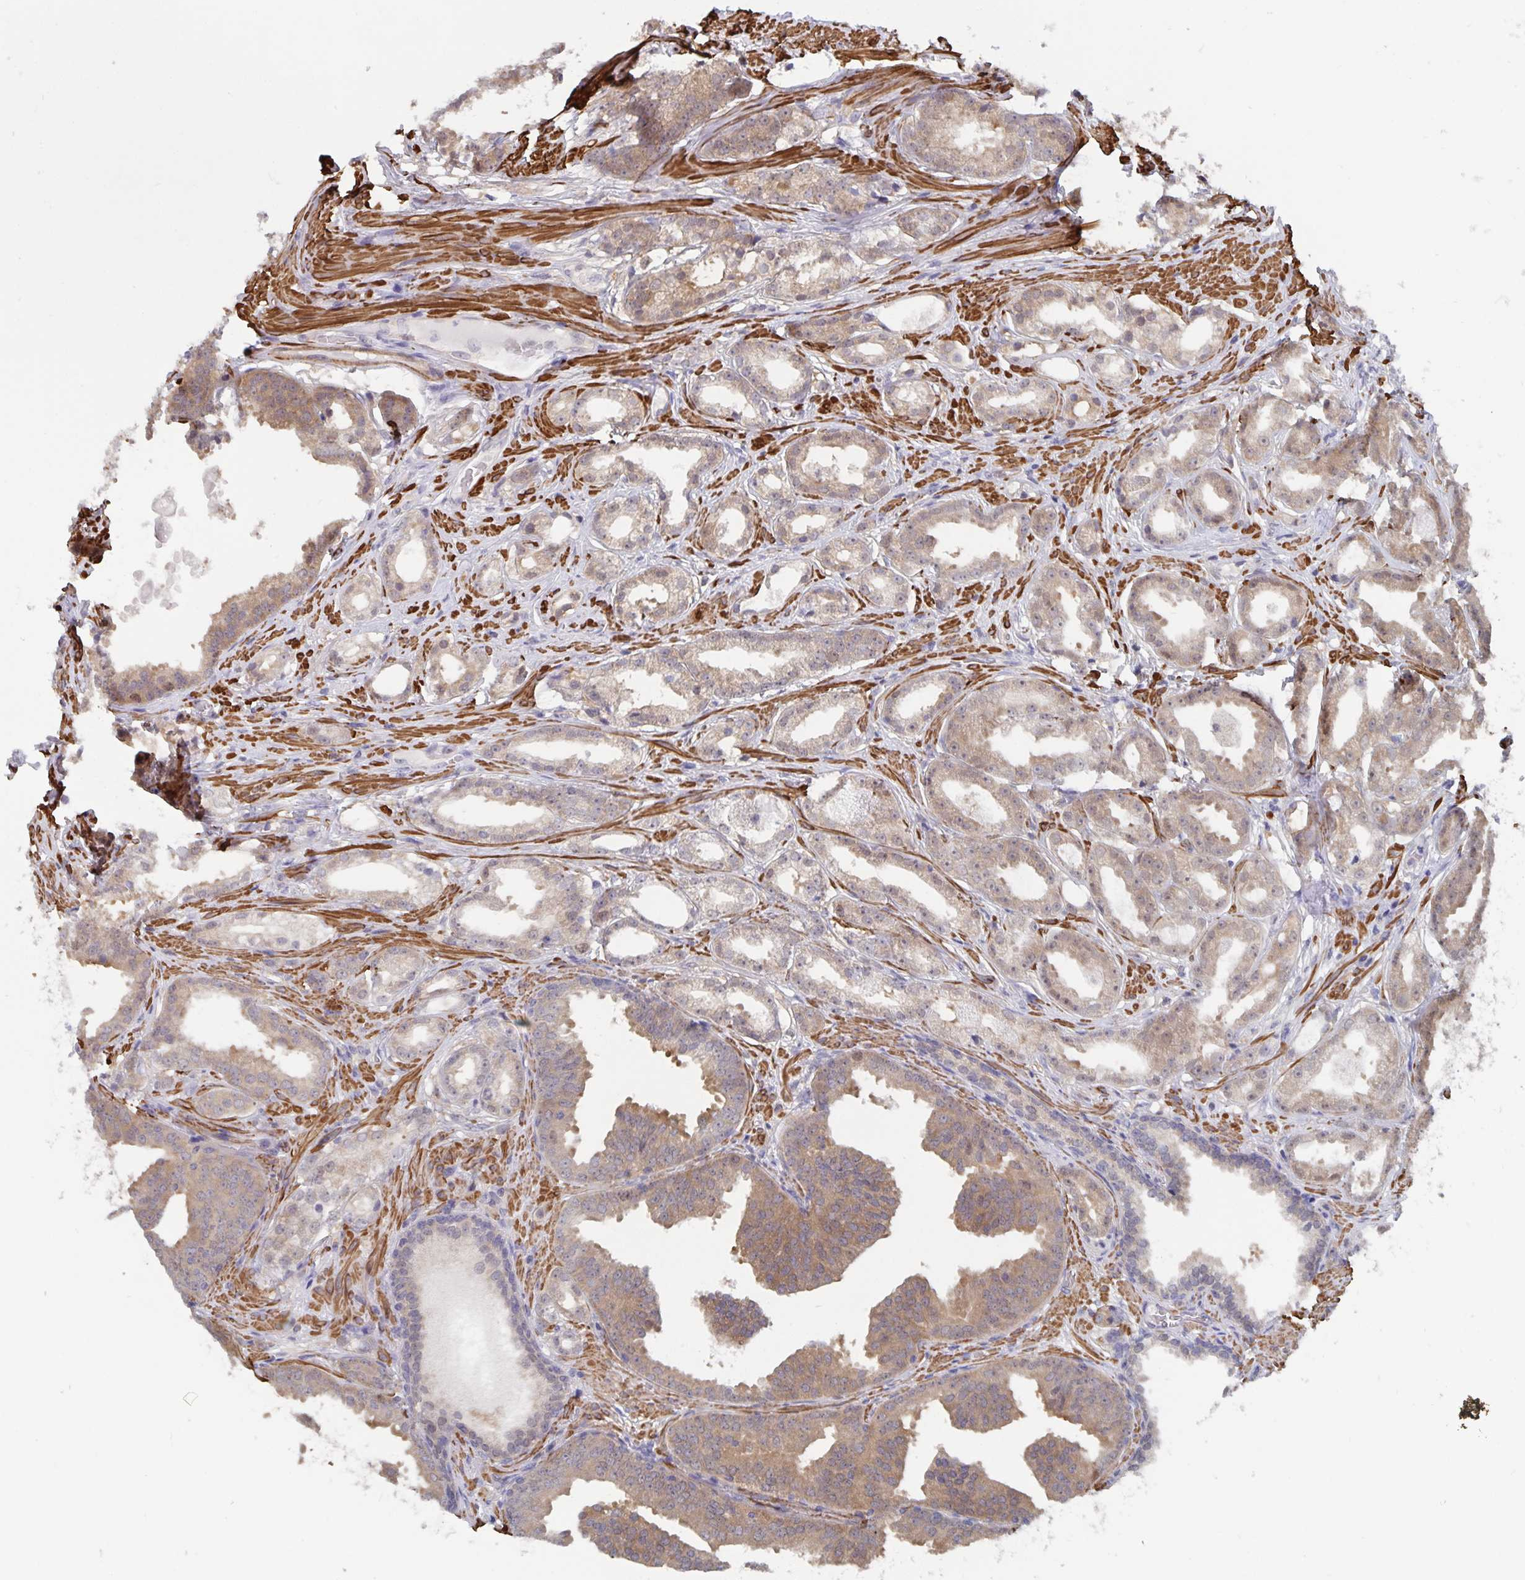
{"staining": {"intensity": "moderate", "quantity": "25%-75%", "location": "cytoplasmic/membranous"}, "tissue": "prostate cancer", "cell_type": "Tumor cells", "image_type": "cancer", "snomed": [{"axis": "morphology", "description": "Adenocarcinoma, Low grade"}, {"axis": "topography", "description": "Prostate"}], "caption": "Low-grade adenocarcinoma (prostate) tissue reveals moderate cytoplasmic/membranous staining in about 25%-75% of tumor cells, visualized by immunohistochemistry. (Brightfield microscopy of DAB IHC at high magnification).", "gene": "BAG6", "patient": {"sex": "male", "age": 65}}